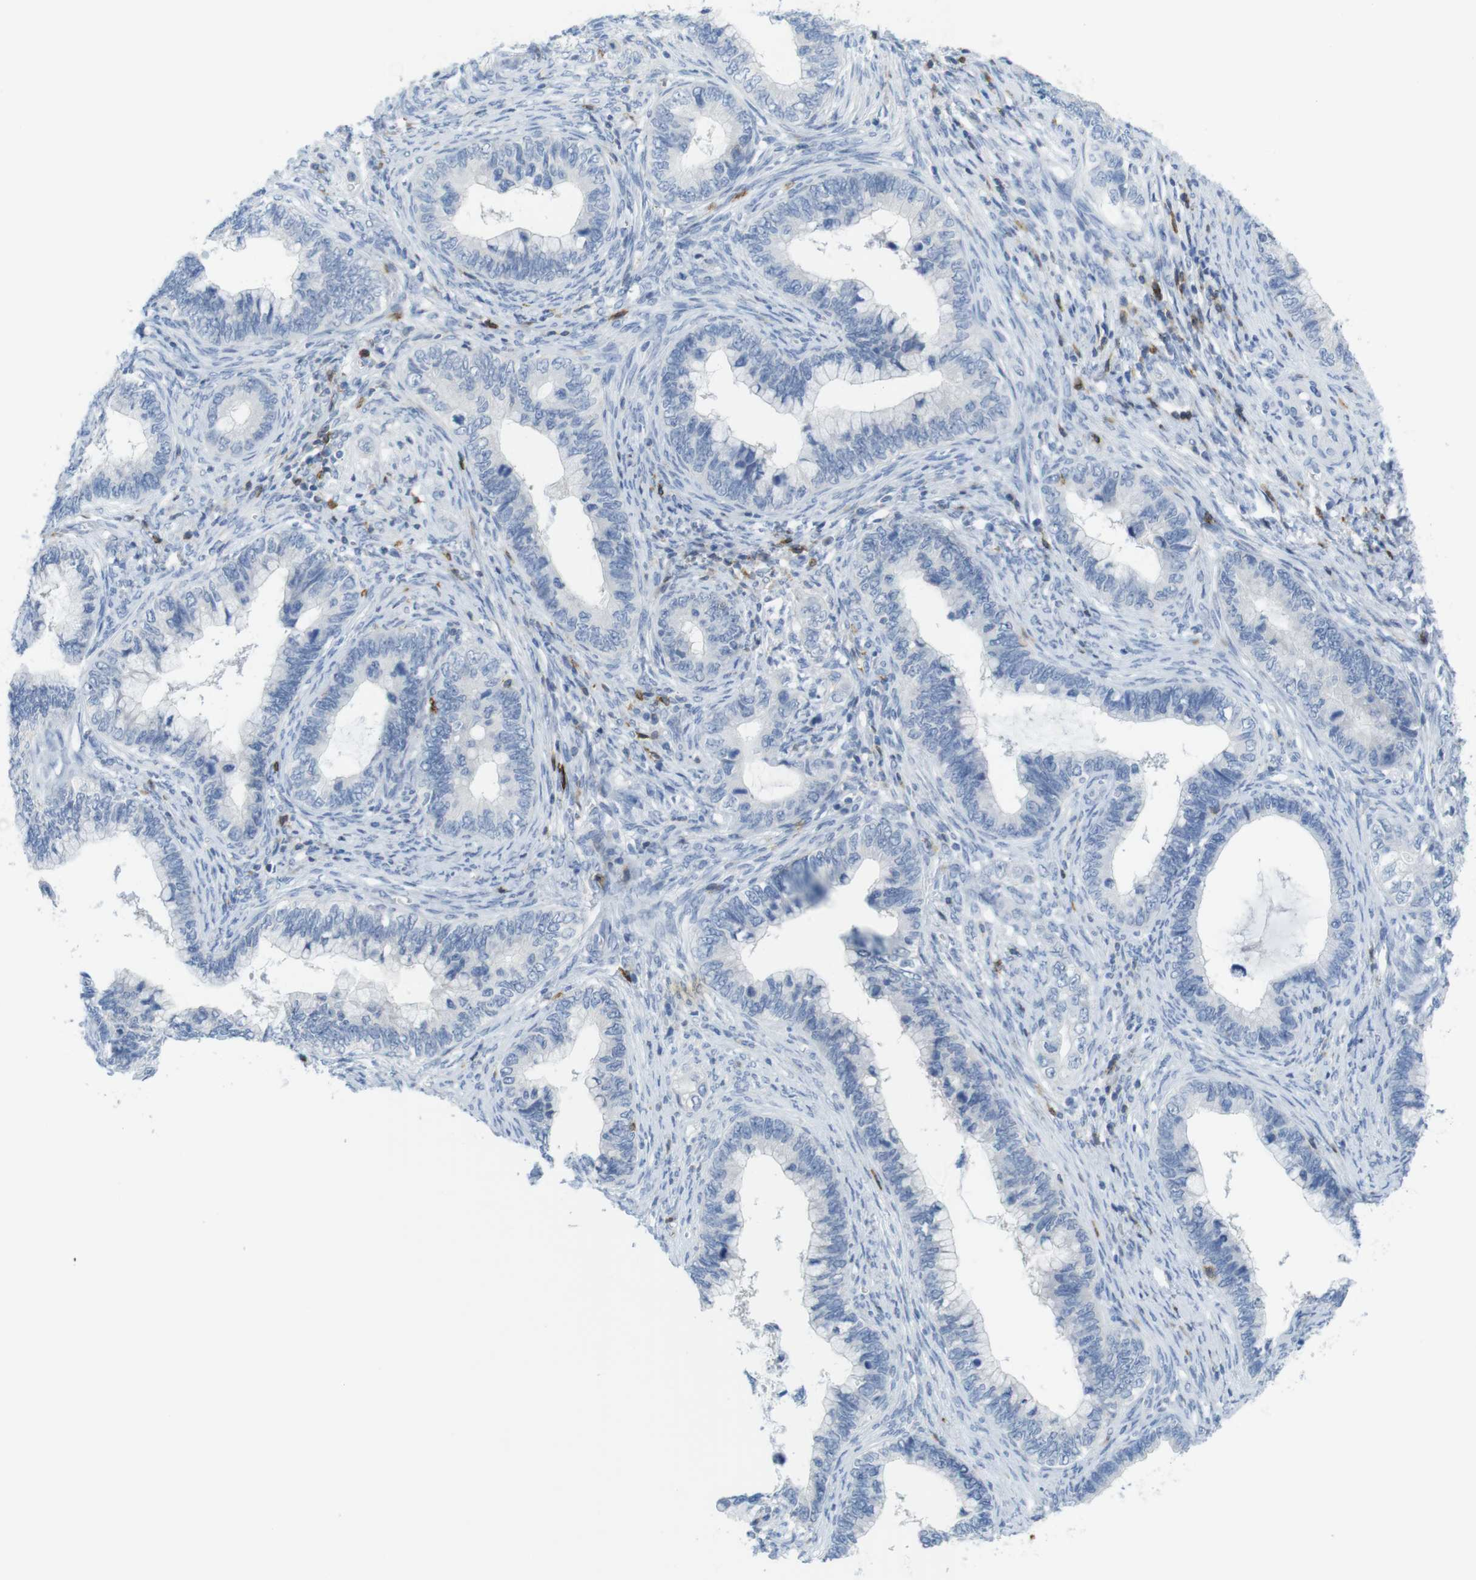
{"staining": {"intensity": "negative", "quantity": "none", "location": "none"}, "tissue": "cervical cancer", "cell_type": "Tumor cells", "image_type": "cancer", "snomed": [{"axis": "morphology", "description": "Adenocarcinoma, NOS"}, {"axis": "topography", "description": "Cervix"}], "caption": "The micrograph demonstrates no staining of tumor cells in cervical adenocarcinoma.", "gene": "CD5", "patient": {"sex": "female", "age": 44}}